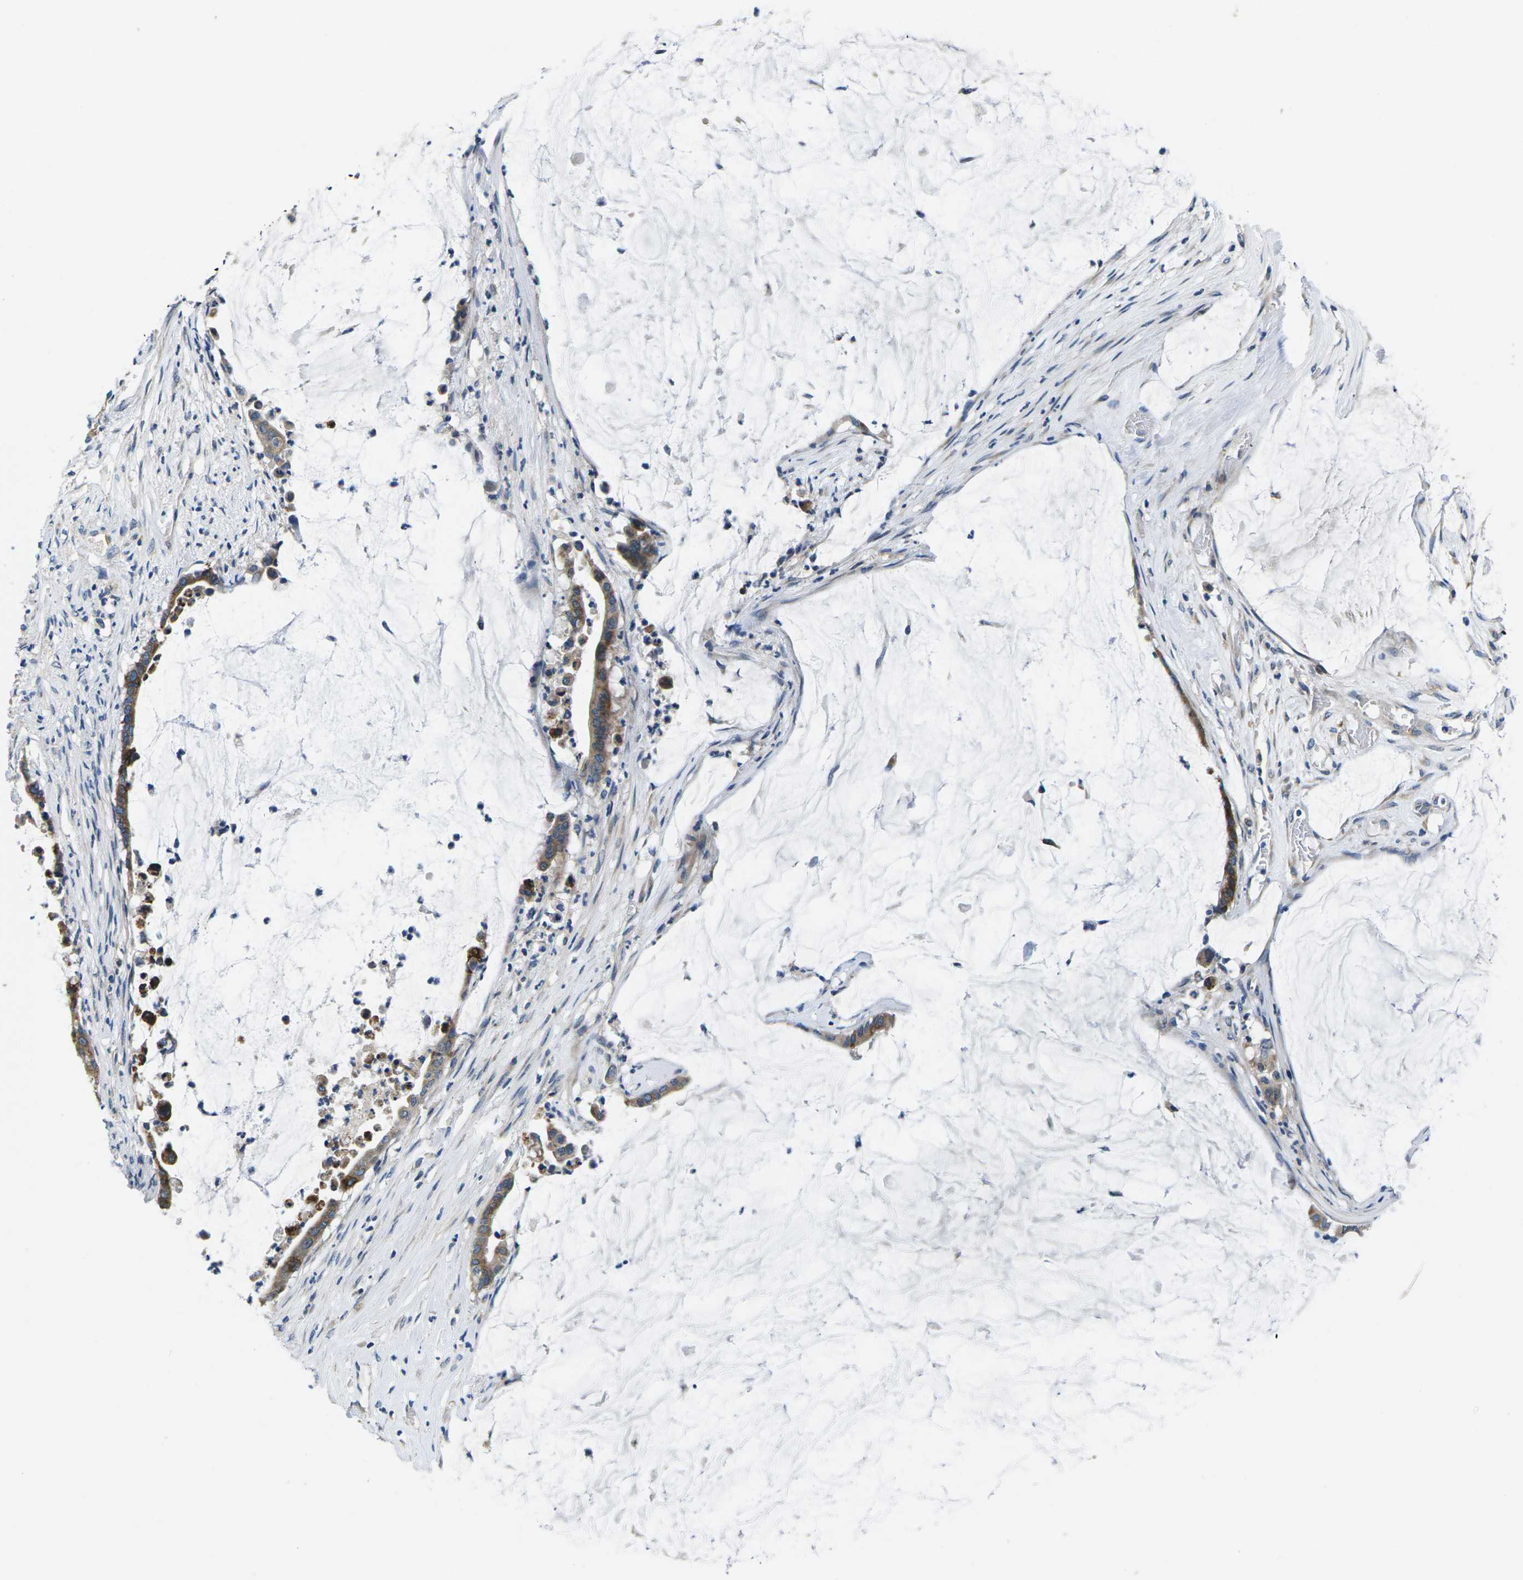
{"staining": {"intensity": "moderate", "quantity": ">75%", "location": "cytoplasmic/membranous"}, "tissue": "pancreatic cancer", "cell_type": "Tumor cells", "image_type": "cancer", "snomed": [{"axis": "morphology", "description": "Adenocarcinoma, NOS"}, {"axis": "topography", "description": "Pancreas"}], "caption": "The image exhibits staining of pancreatic cancer, revealing moderate cytoplasmic/membranous protein staining (brown color) within tumor cells.", "gene": "ERGIC3", "patient": {"sex": "male", "age": 41}}